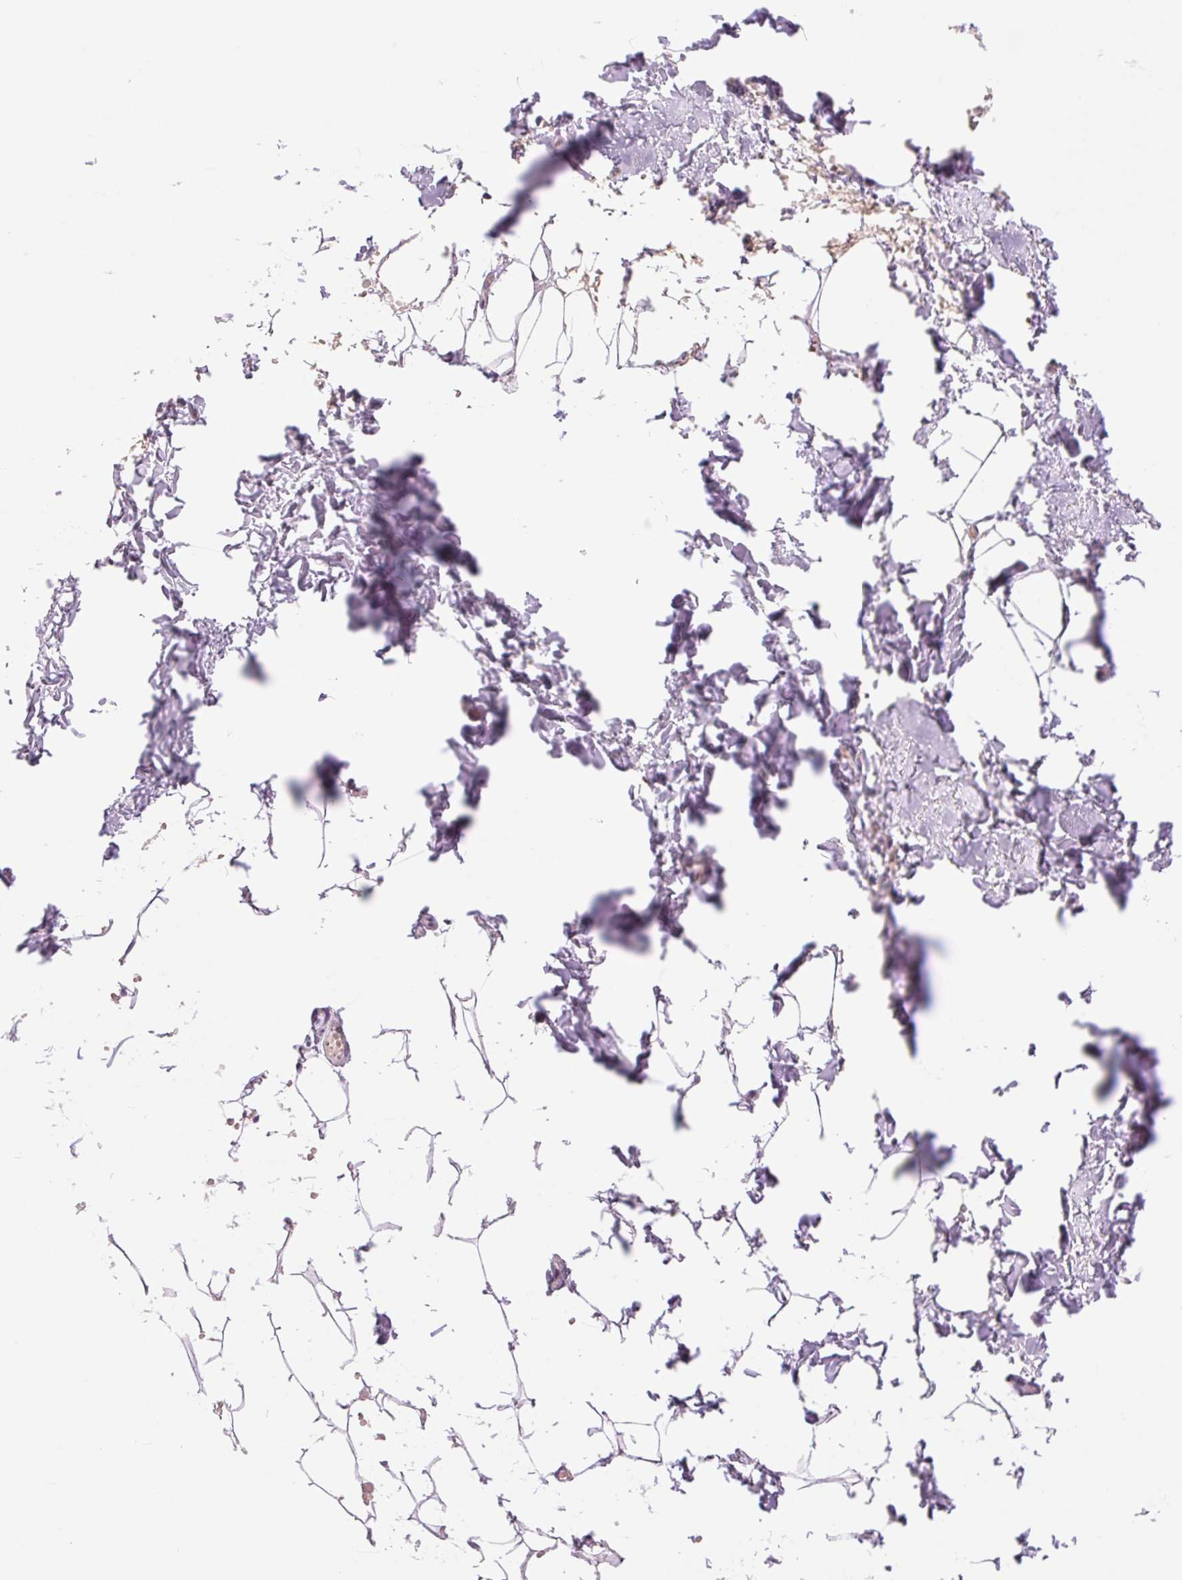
{"staining": {"intensity": "negative", "quantity": "none", "location": "none"}, "tissue": "adipose tissue", "cell_type": "Adipocytes", "image_type": "normal", "snomed": [{"axis": "morphology", "description": "Normal tissue, NOS"}, {"axis": "topography", "description": "Skin"}, {"axis": "topography", "description": "Peripheral nerve tissue"}], "caption": "DAB (3,3'-diaminobenzidine) immunohistochemical staining of normal human adipose tissue demonstrates no significant staining in adipocytes.", "gene": "COL5A1", "patient": {"sex": "female", "age": 56}}